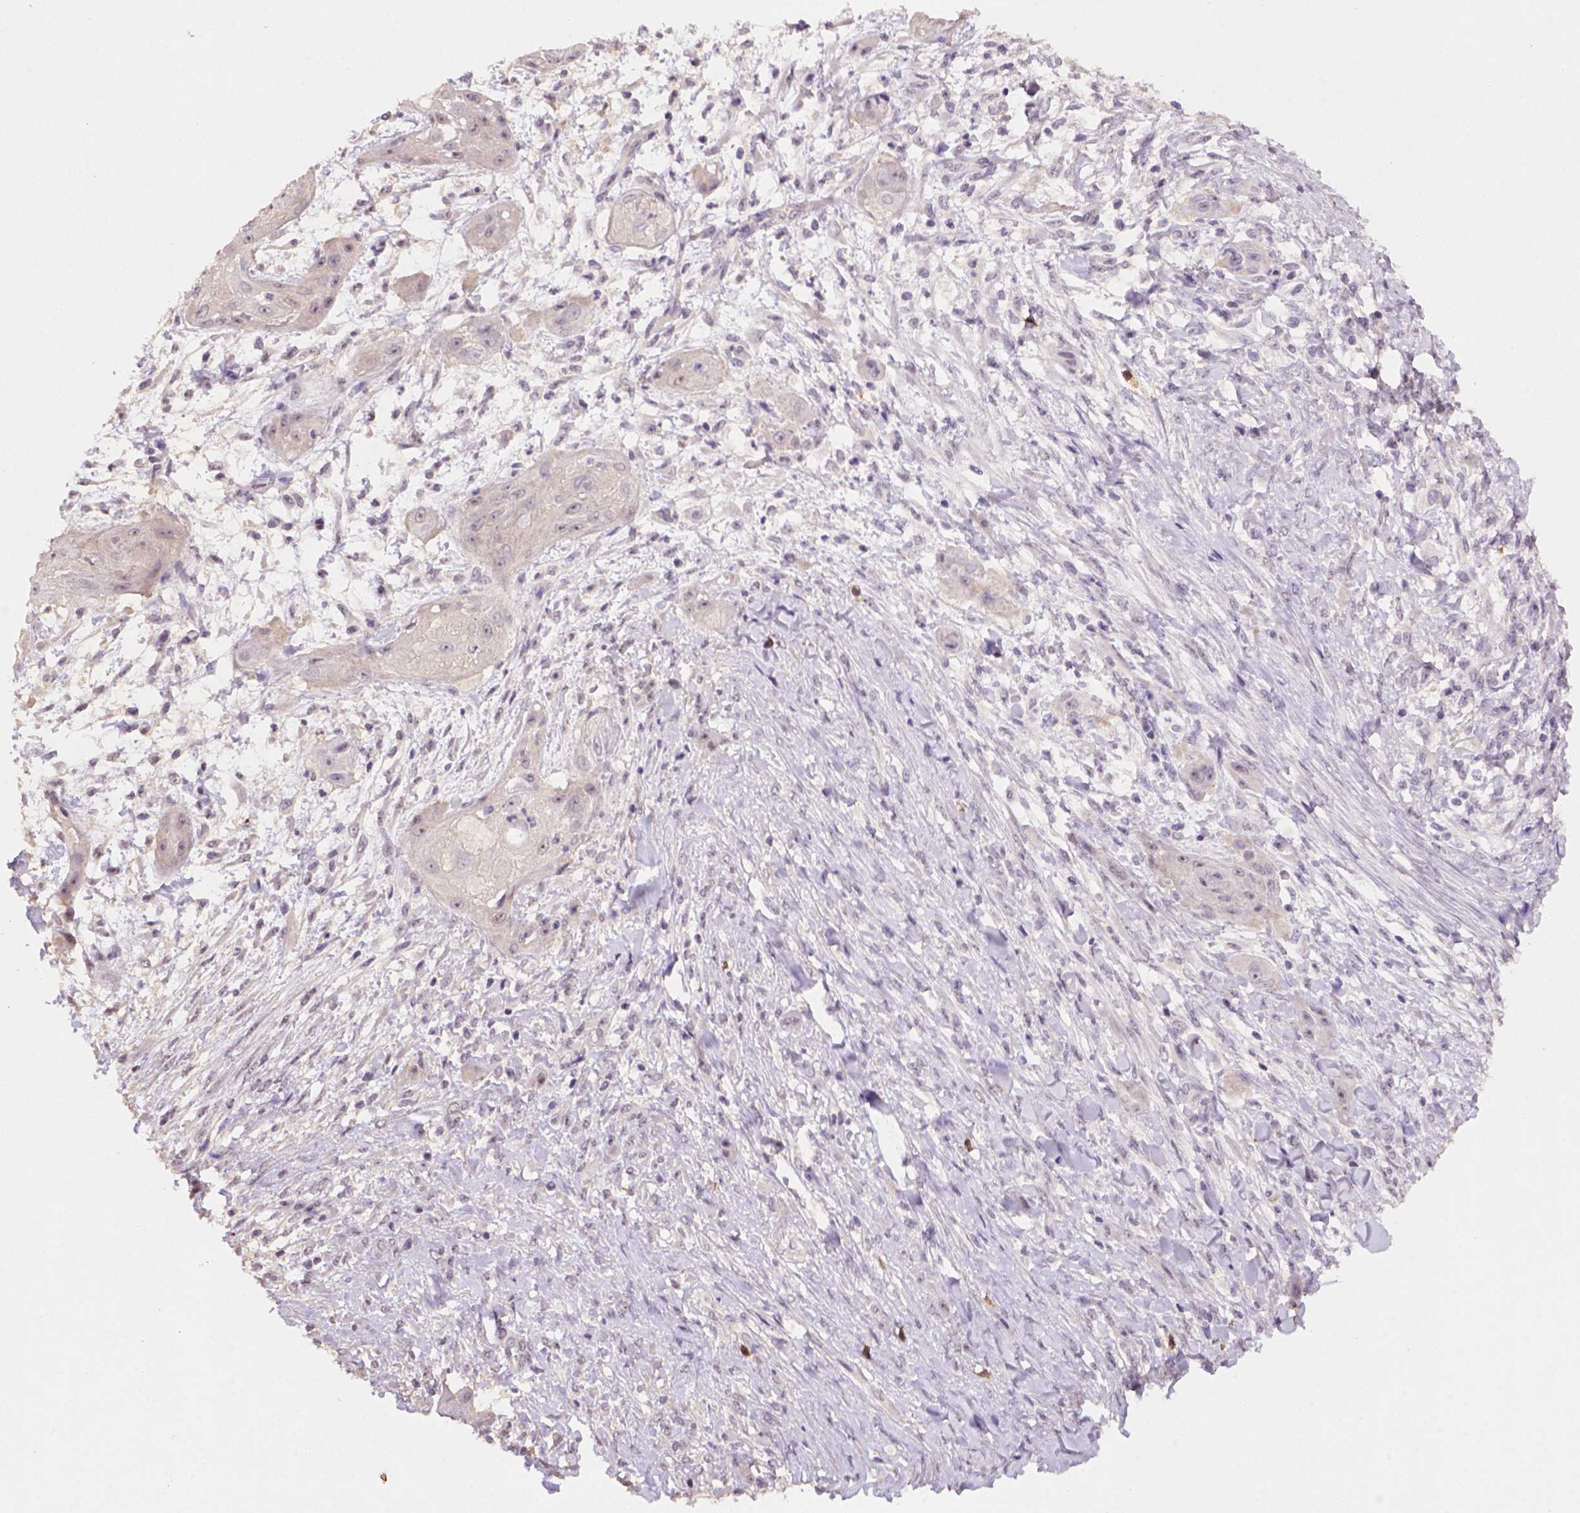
{"staining": {"intensity": "weak", "quantity": ">75%", "location": "cytoplasmic/membranous,nuclear"}, "tissue": "skin cancer", "cell_type": "Tumor cells", "image_type": "cancer", "snomed": [{"axis": "morphology", "description": "Squamous cell carcinoma, NOS"}, {"axis": "topography", "description": "Skin"}], "caption": "Immunohistochemistry photomicrograph of human skin squamous cell carcinoma stained for a protein (brown), which shows low levels of weak cytoplasmic/membranous and nuclear positivity in approximately >75% of tumor cells.", "gene": "SCML4", "patient": {"sex": "male", "age": 62}}